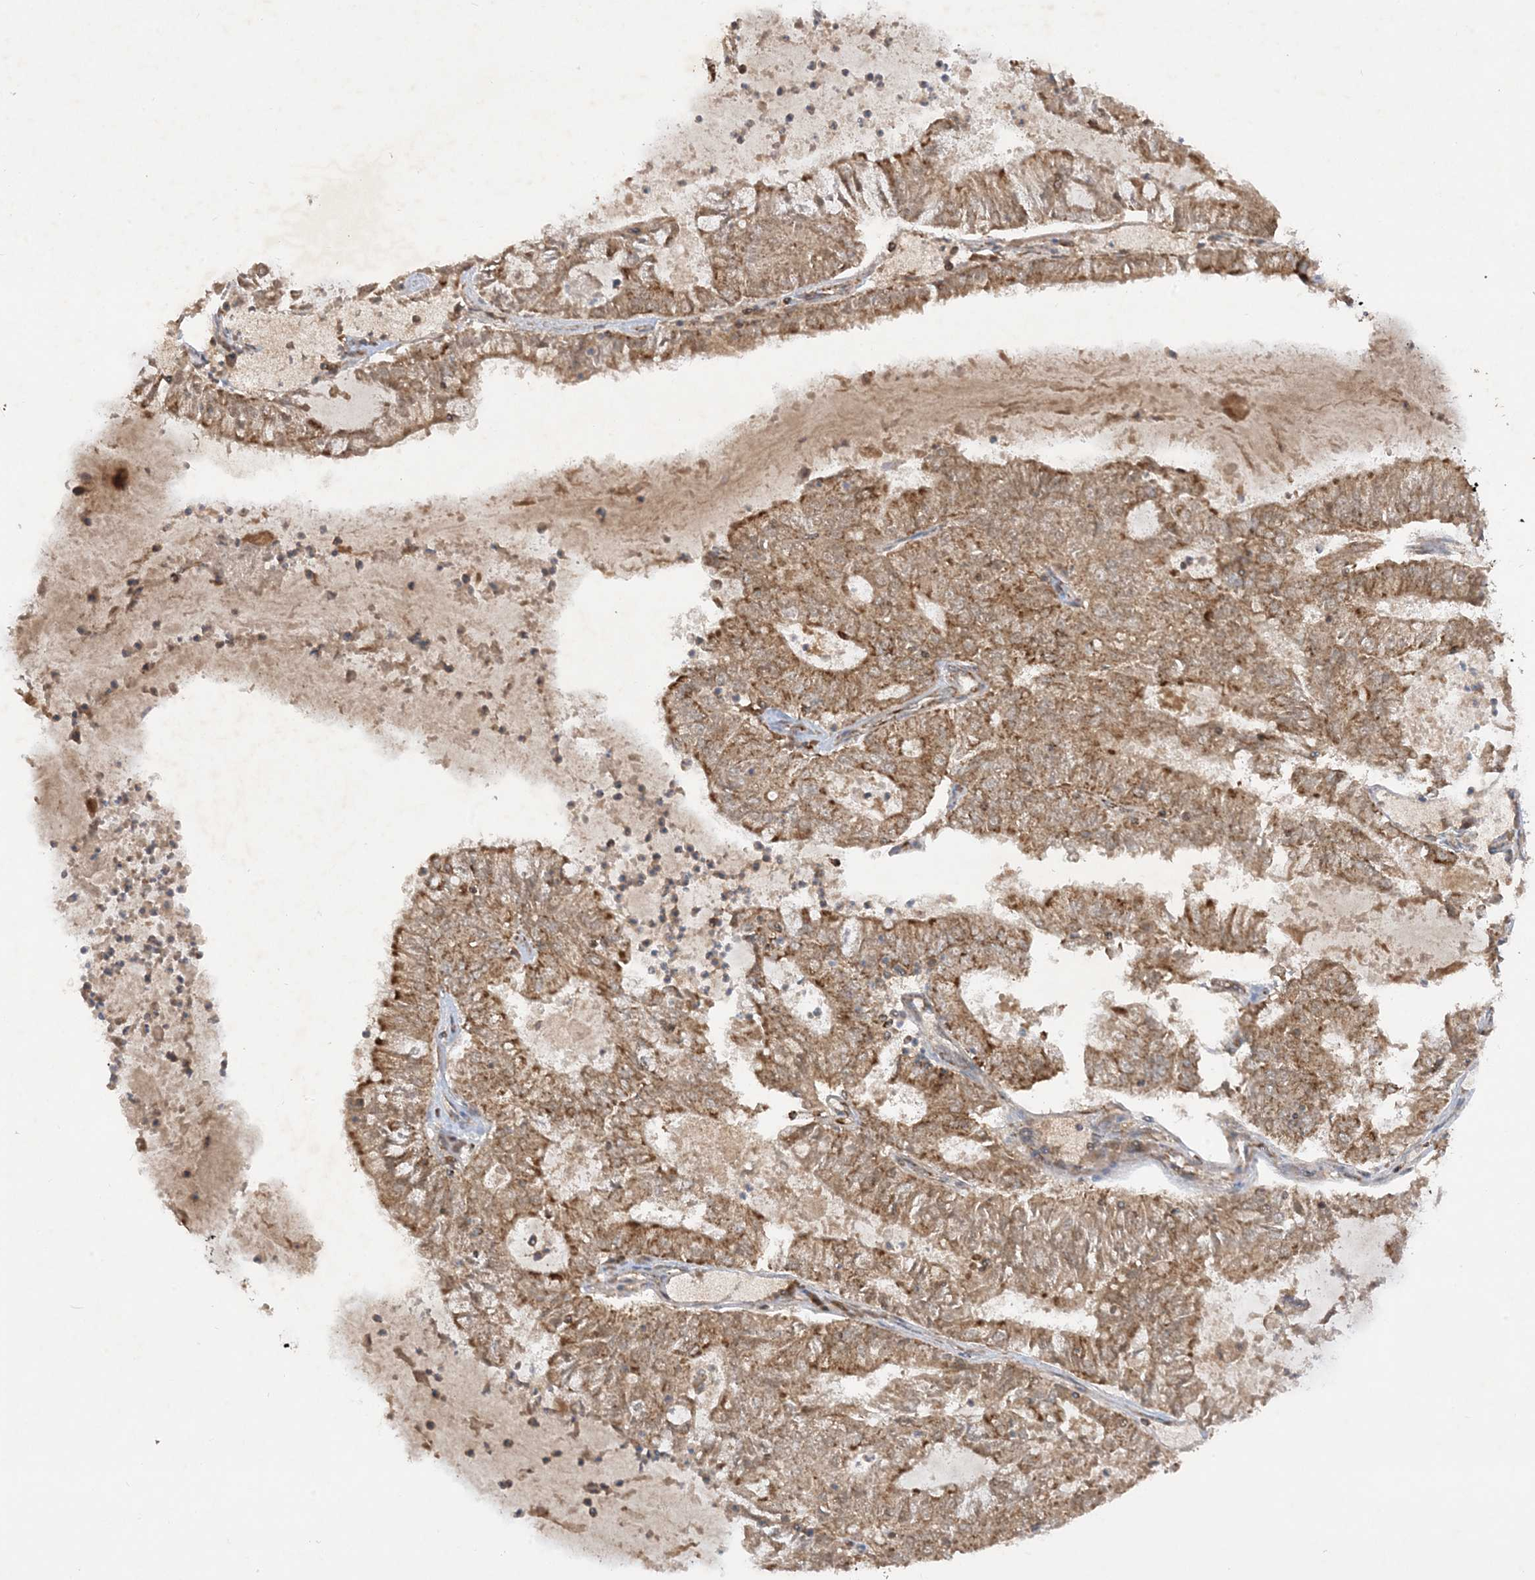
{"staining": {"intensity": "moderate", "quantity": ">75%", "location": "cytoplasmic/membranous"}, "tissue": "endometrial cancer", "cell_type": "Tumor cells", "image_type": "cancer", "snomed": [{"axis": "morphology", "description": "Adenocarcinoma, NOS"}, {"axis": "topography", "description": "Endometrium"}], "caption": "Moderate cytoplasmic/membranous protein positivity is present in approximately >75% of tumor cells in adenocarcinoma (endometrial). (DAB (3,3'-diaminobenzidine) = brown stain, brightfield microscopy at high magnification).", "gene": "NDUFAF3", "patient": {"sex": "female", "age": 57}}